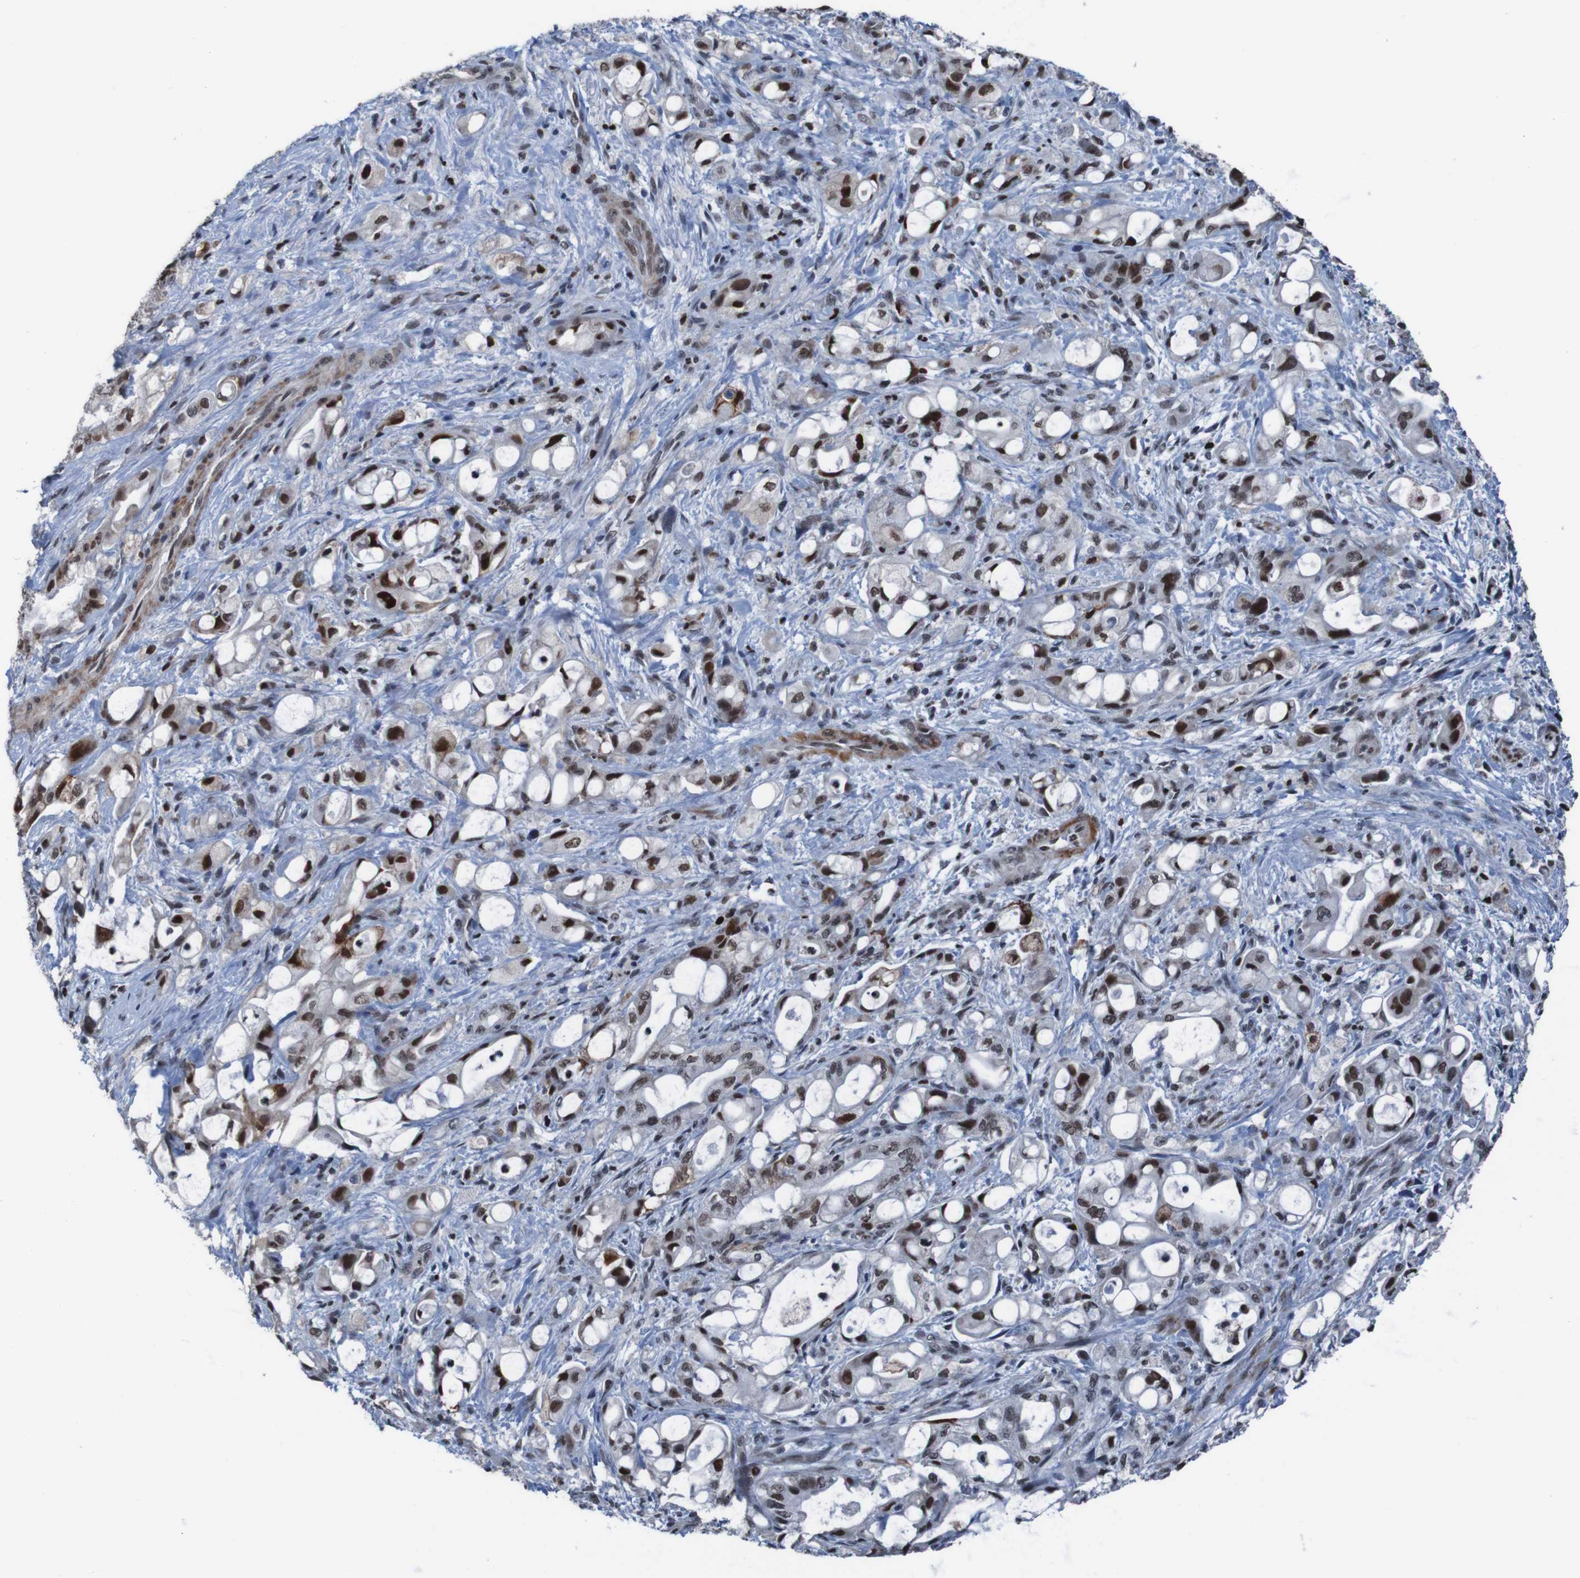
{"staining": {"intensity": "strong", "quantity": "25%-75%", "location": "nuclear"}, "tissue": "pancreatic cancer", "cell_type": "Tumor cells", "image_type": "cancer", "snomed": [{"axis": "morphology", "description": "Adenocarcinoma, NOS"}, {"axis": "topography", "description": "Pancreas"}], "caption": "This image exhibits immunohistochemistry staining of pancreatic adenocarcinoma, with high strong nuclear expression in approximately 25%-75% of tumor cells.", "gene": "PHF2", "patient": {"sex": "male", "age": 79}}